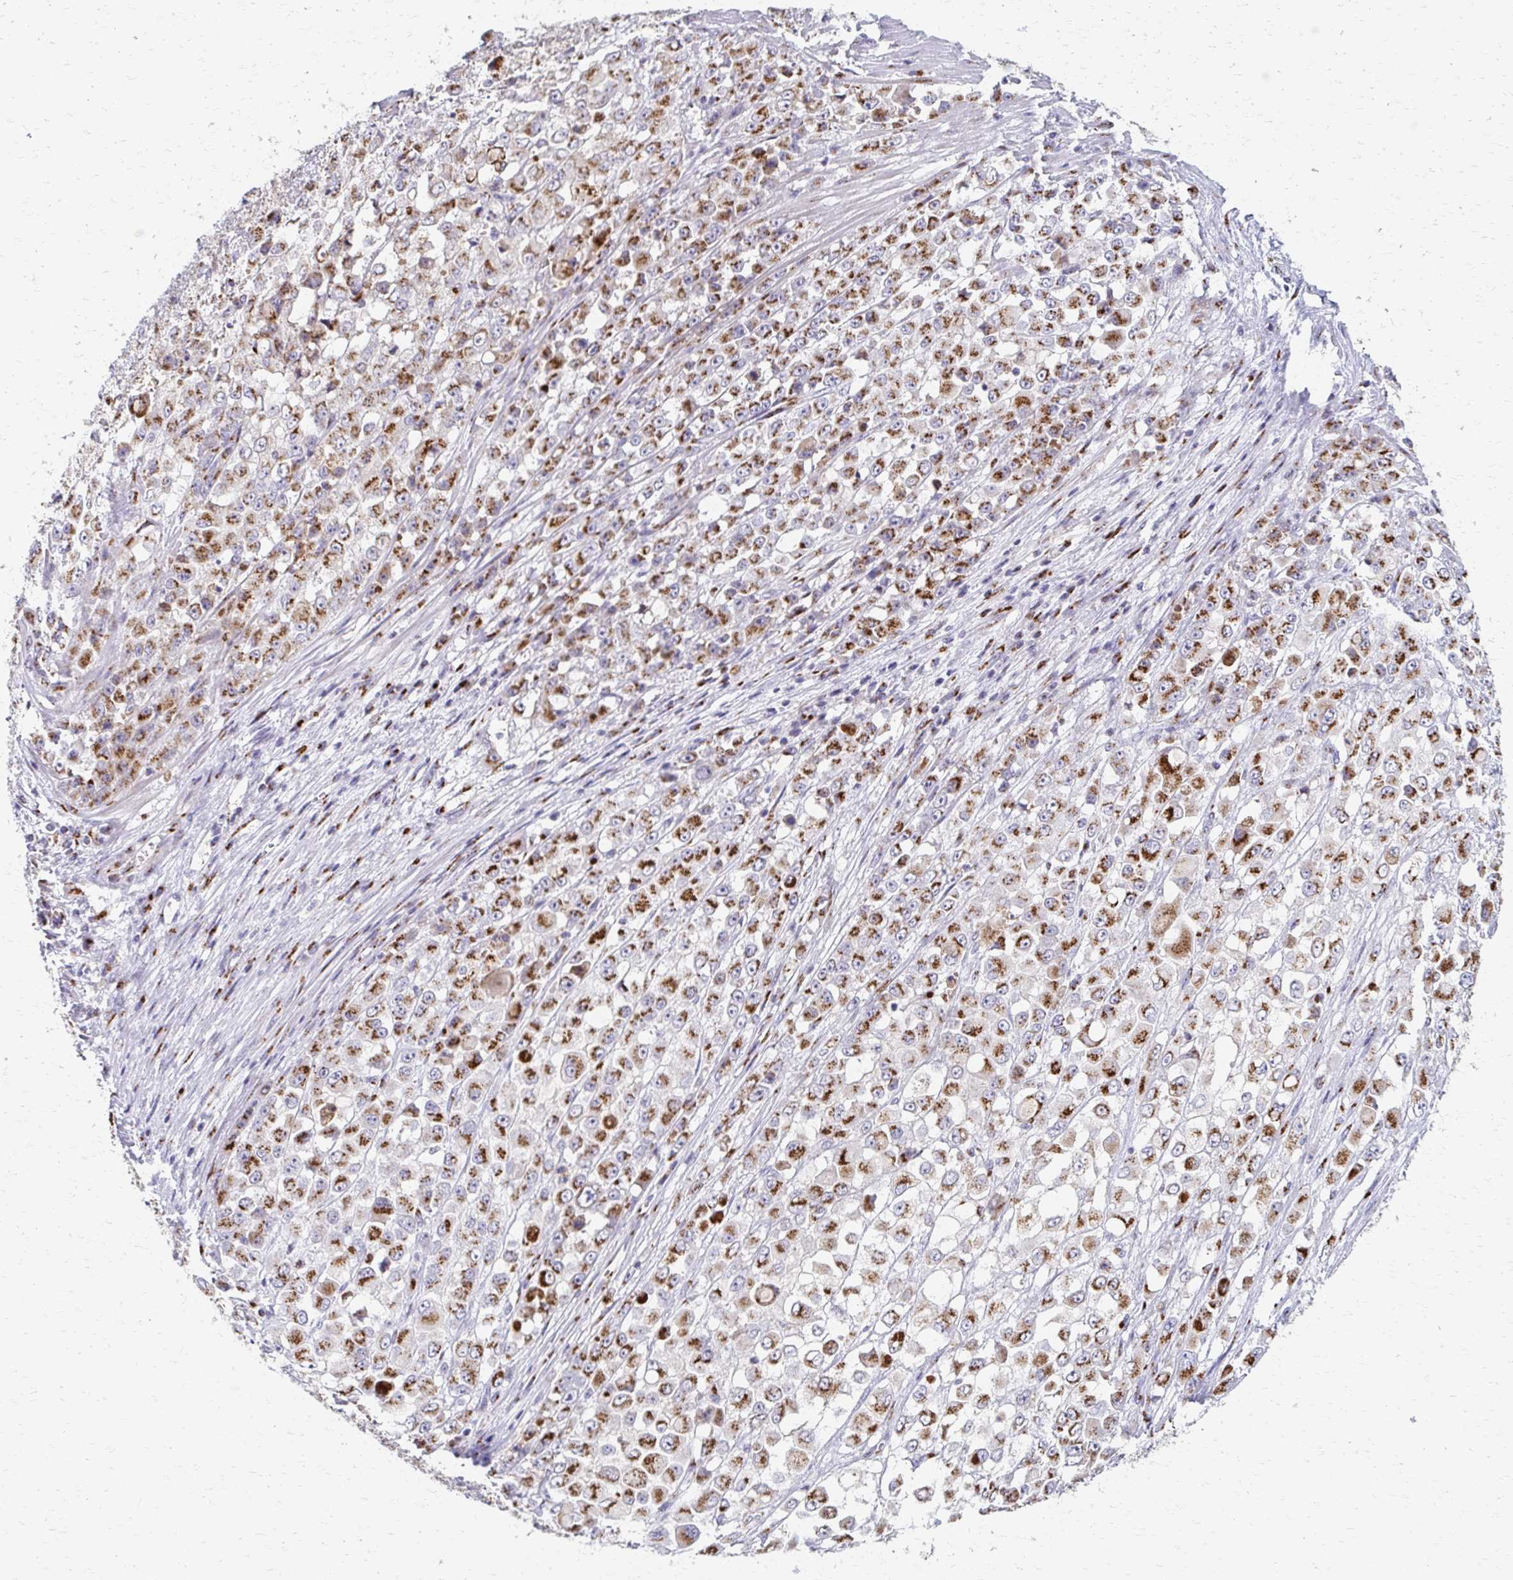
{"staining": {"intensity": "moderate", "quantity": ">75%", "location": "cytoplasmic/membranous"}, "tissue": "stomach cancer", "cell_type": "Tumor cells", "image_type": "cancer", "snomed": [{"axis": "morphology", "description": "Adenocarcinoma, NOS"}, {"axis": "topography", "description": "Stomach"}], "caption": "This image demonstrates stomach adenocarcinoma stained with IHC to label a protein in brown. The cytoplasmic/membranous of tumor cells show moderate positivity for the protein. Nuclei are counter-stained blue.", "gene": "TM9SF1", "patient": {"sex": "female", "age": 76}}